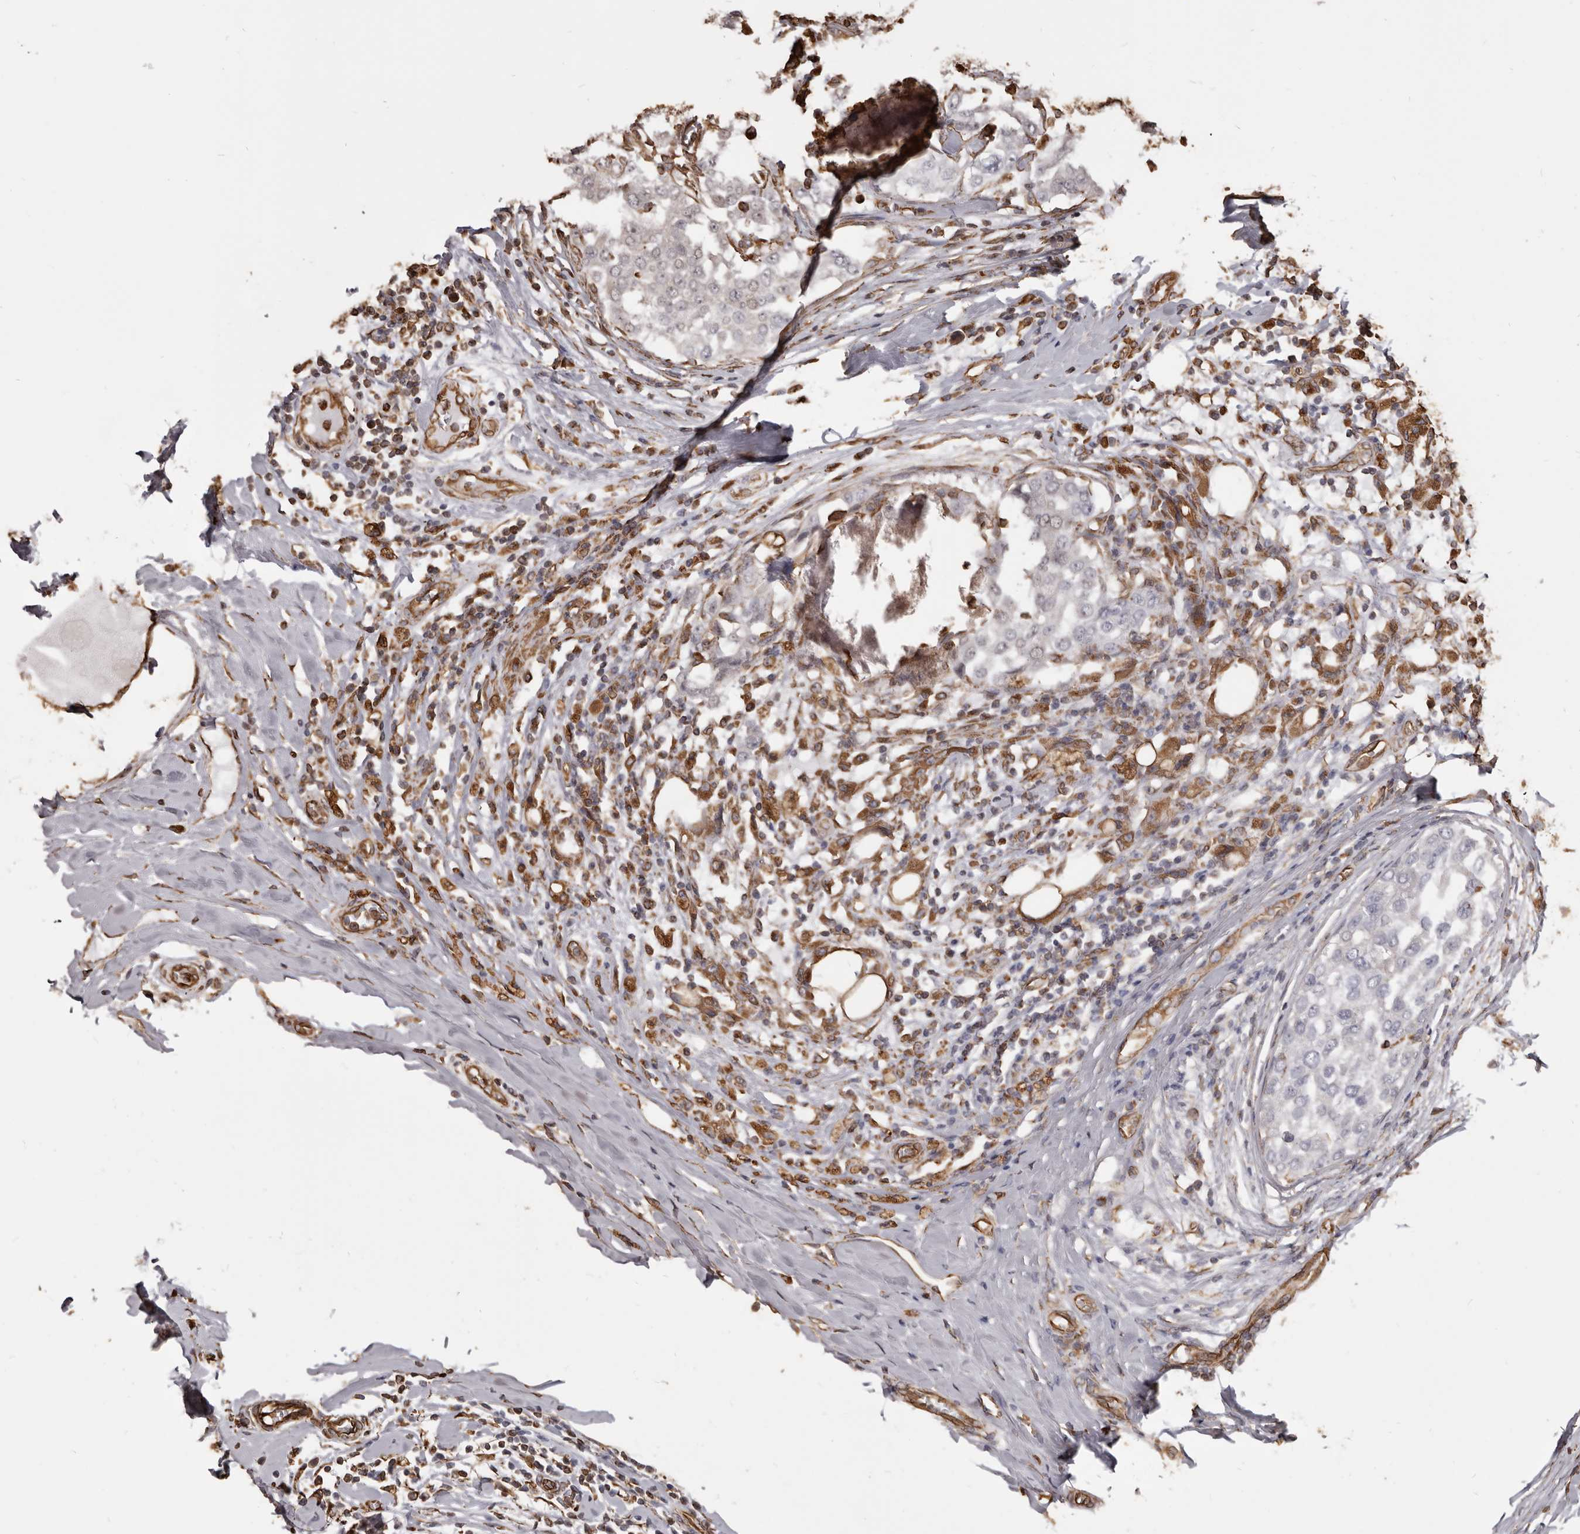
{"staining": {"intensity": "negative", "quantity": "none", "location": "none"}, "tissue": "breast cancer", "cell_type": "Tumor cells", "image_type": "cancer", "snomed": [{"axis": "morphology", "description": "Duct carcinoma"}, {"axis": "topography", "description": "Breast"}], "caption": "Immunohistochemical staining of human breast intraductal carcinoma shows no significant staining in tumor cells.", "gene": "MTURN", "patient": {"sex": "female", "age": 27}}